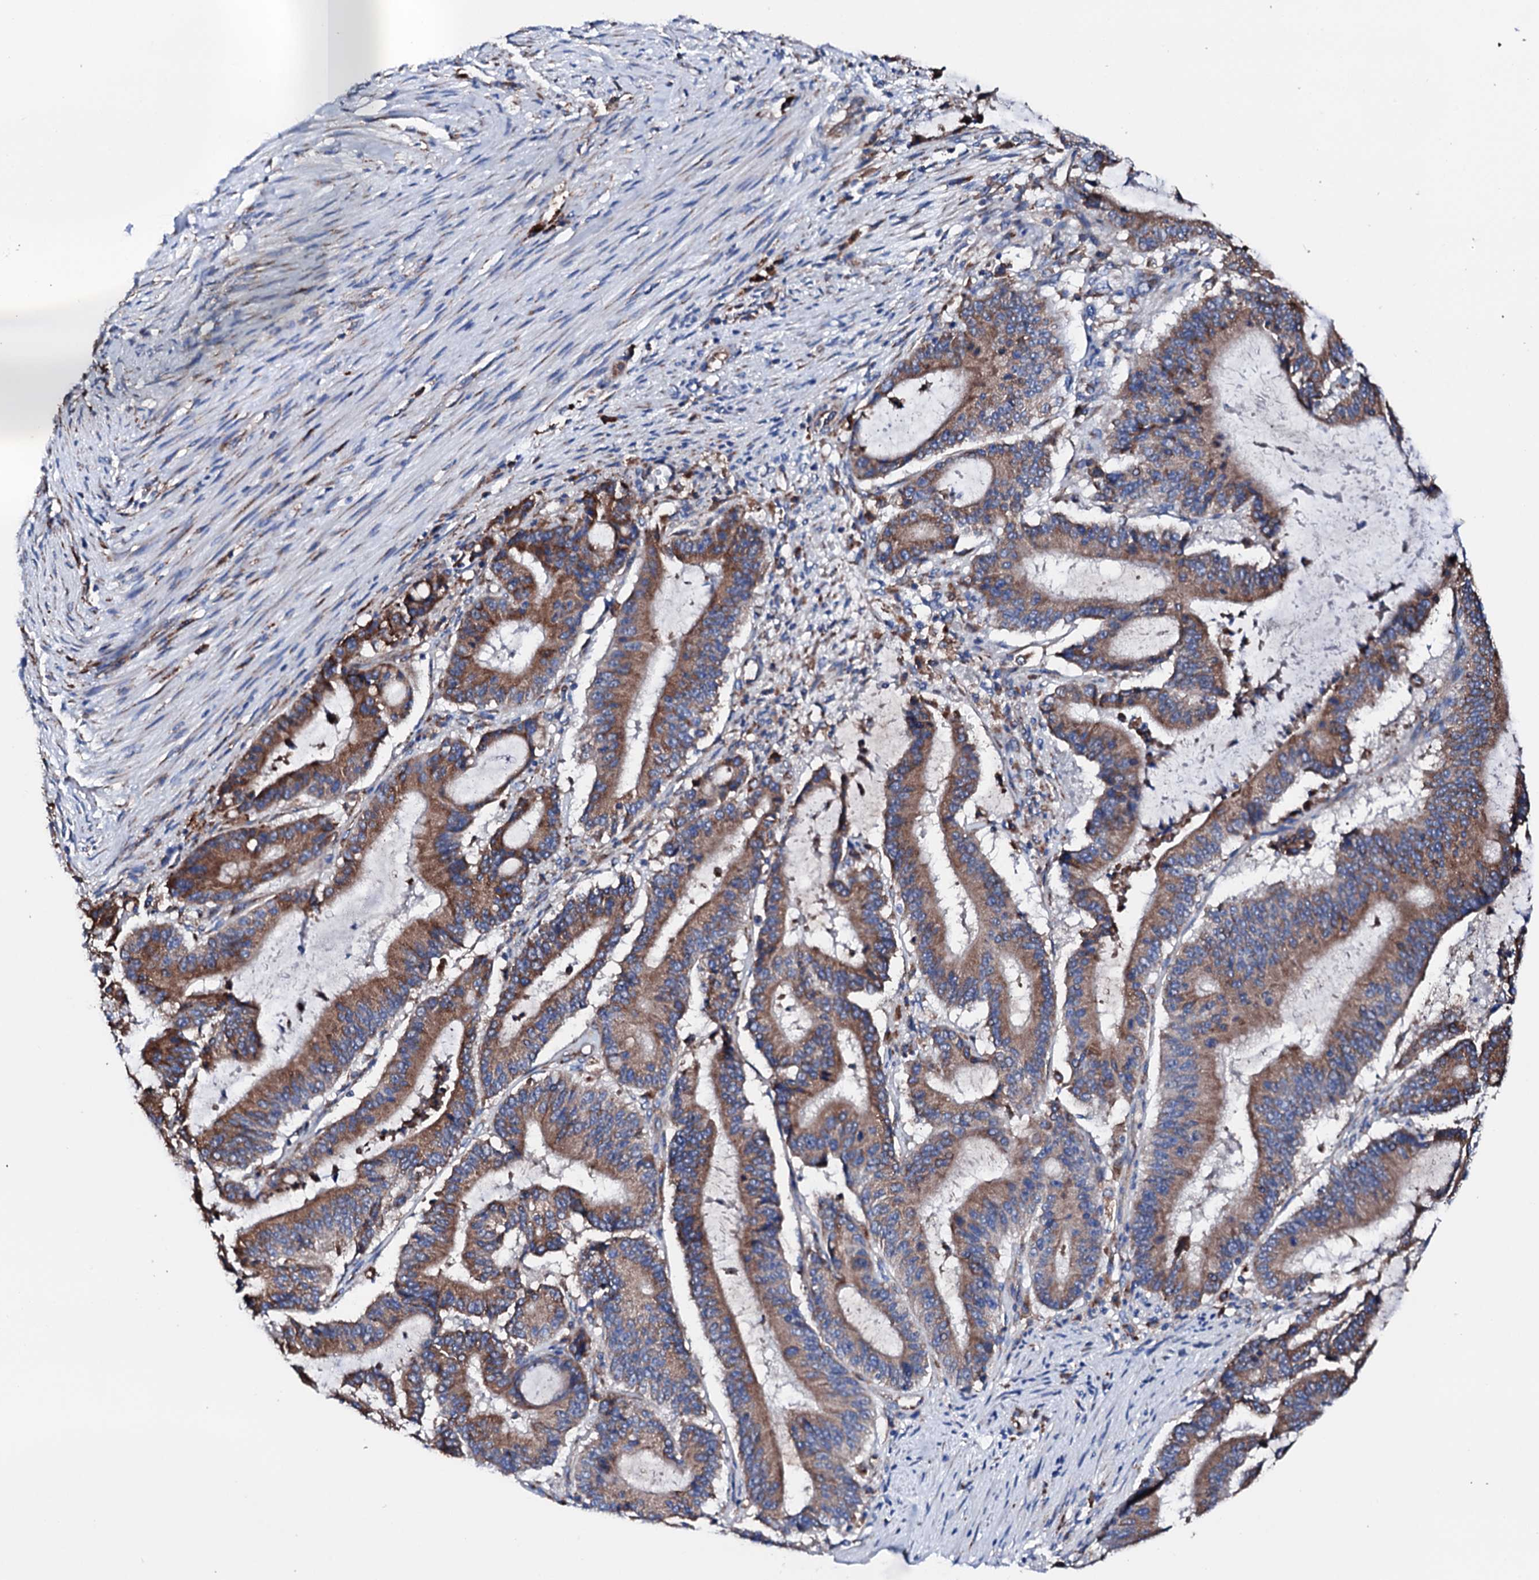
{"staining": {"intensity": "moderate", "quantity": ">75%", "location": "cytoplasmic/membranous"}, "tissue": "liver cancer", "cell_type": "Tumor cells", "image_type": "cancer", "snomed": [{"axis": "morphology", "description": "Normal tissue, NOS"}, {"axis": "morphology", "description": "Cholangiocarcinoma"}, {"axis": "topography", "description": "Liver"}, {"axis": "topography", "description": "Peripheral nerve tissue"}], "caption": "Immunohistochemistry histopathology image of neoplastic tissue: human liver cancer stained using immunohistochemistry demonstrates medium levels of moderate protein expression localized specifically in the cytoplasmic/membranous of tumor cells, appearing as a cytoplasmic/membranous brown color.", "gene": "AMDHD1", "patient": {"sex": "female", "age": 73}}